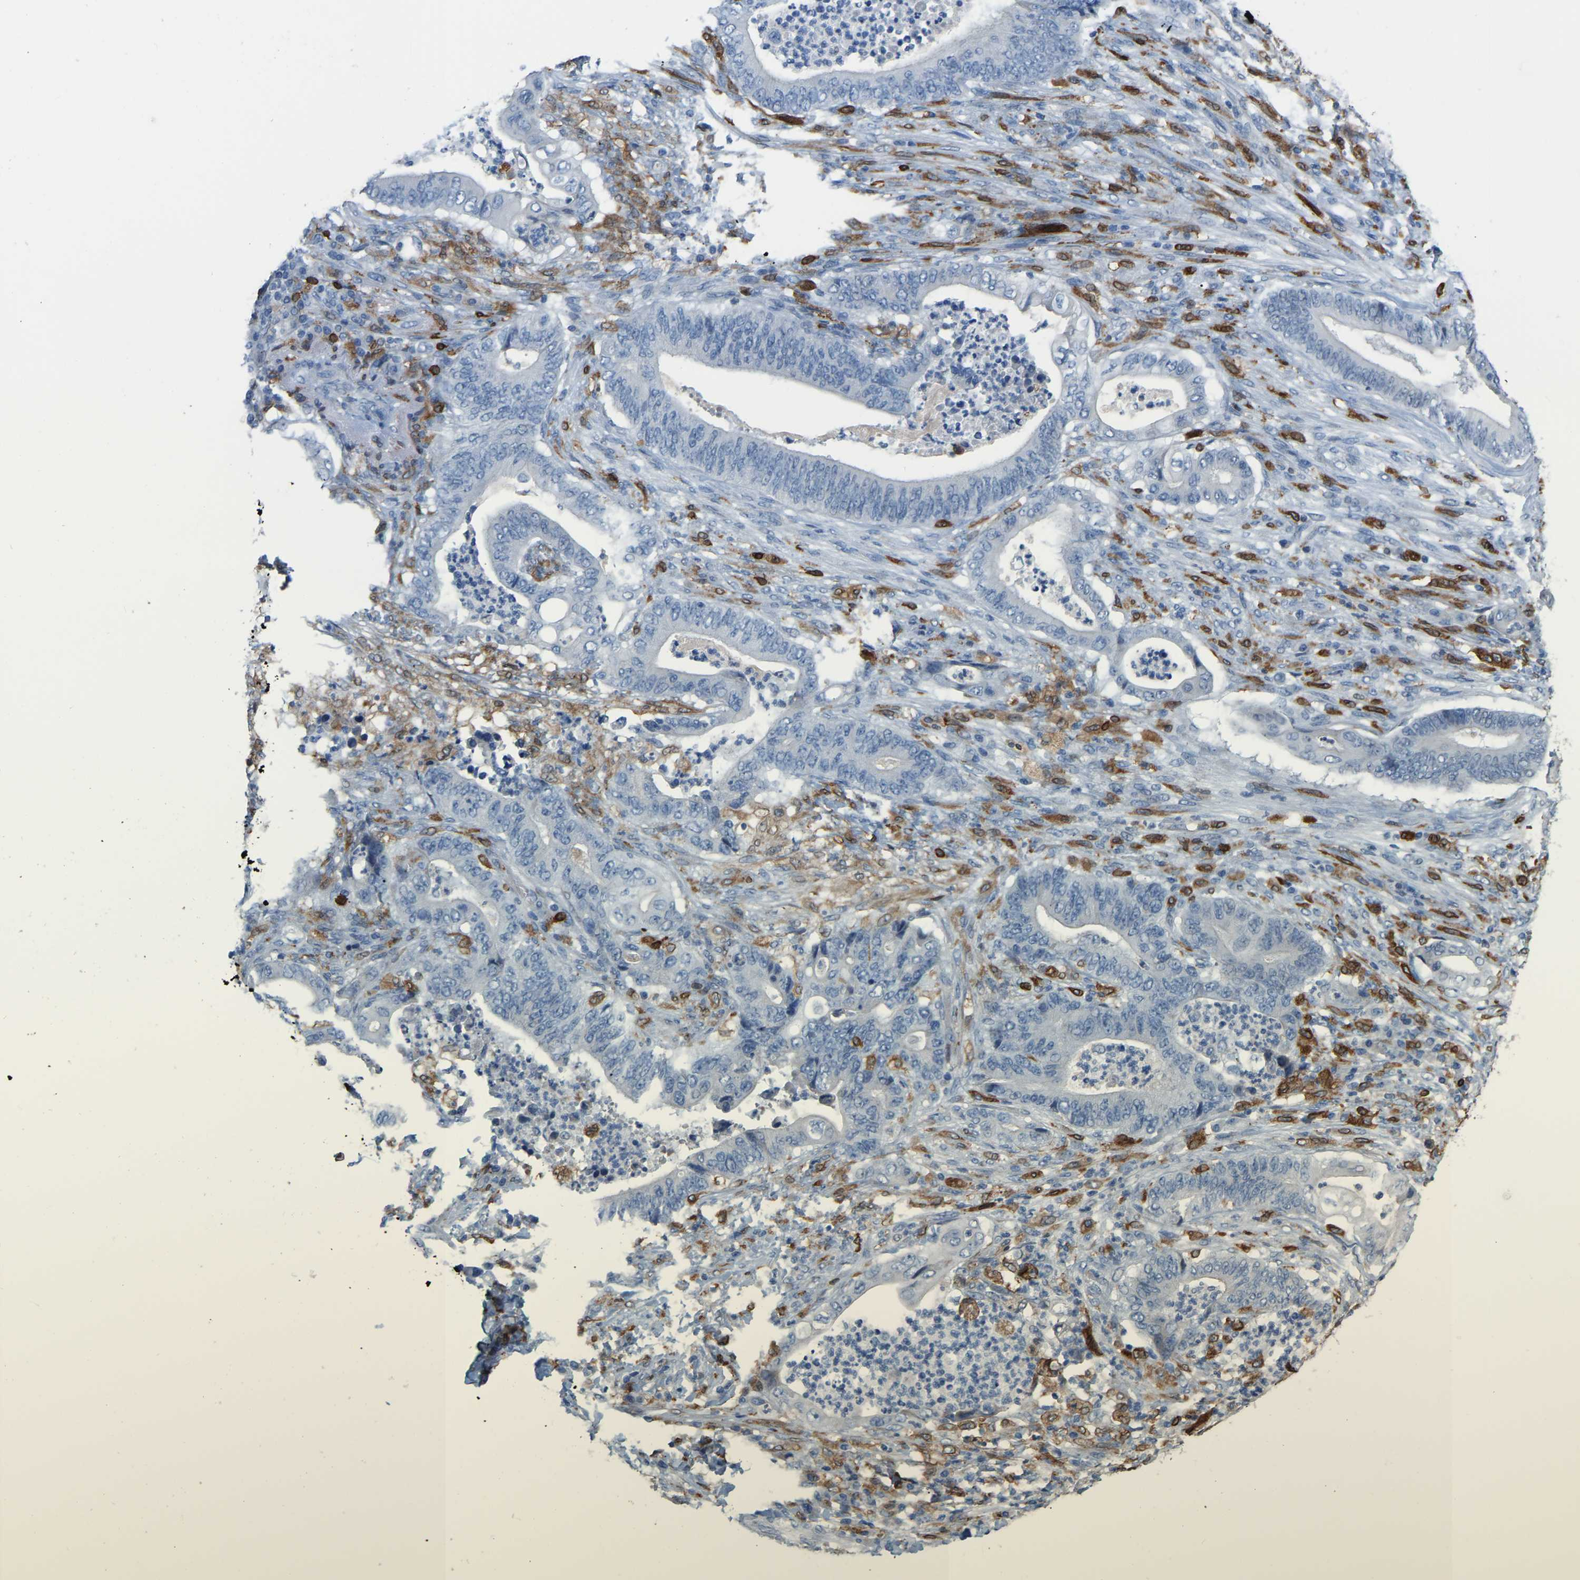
{"staining": {"intensity": "negative", "quantity": "none", "location": "none"}, "tissue": "stomach cancer", "cell_type": "Tumor cells", "image_type": "cancer", "snomed": [{"axis": "morphology", "description": "Adenocarcinoma, NOS"}, {"axis": "topography", "description": "Stomach"}], "caption": "Human stomach adenocarcinoma stained for a protein using IHC reveals no expression in tumor cells.", "gene": "PTGS1", "patient": {"sex": "female", "age": 73}}